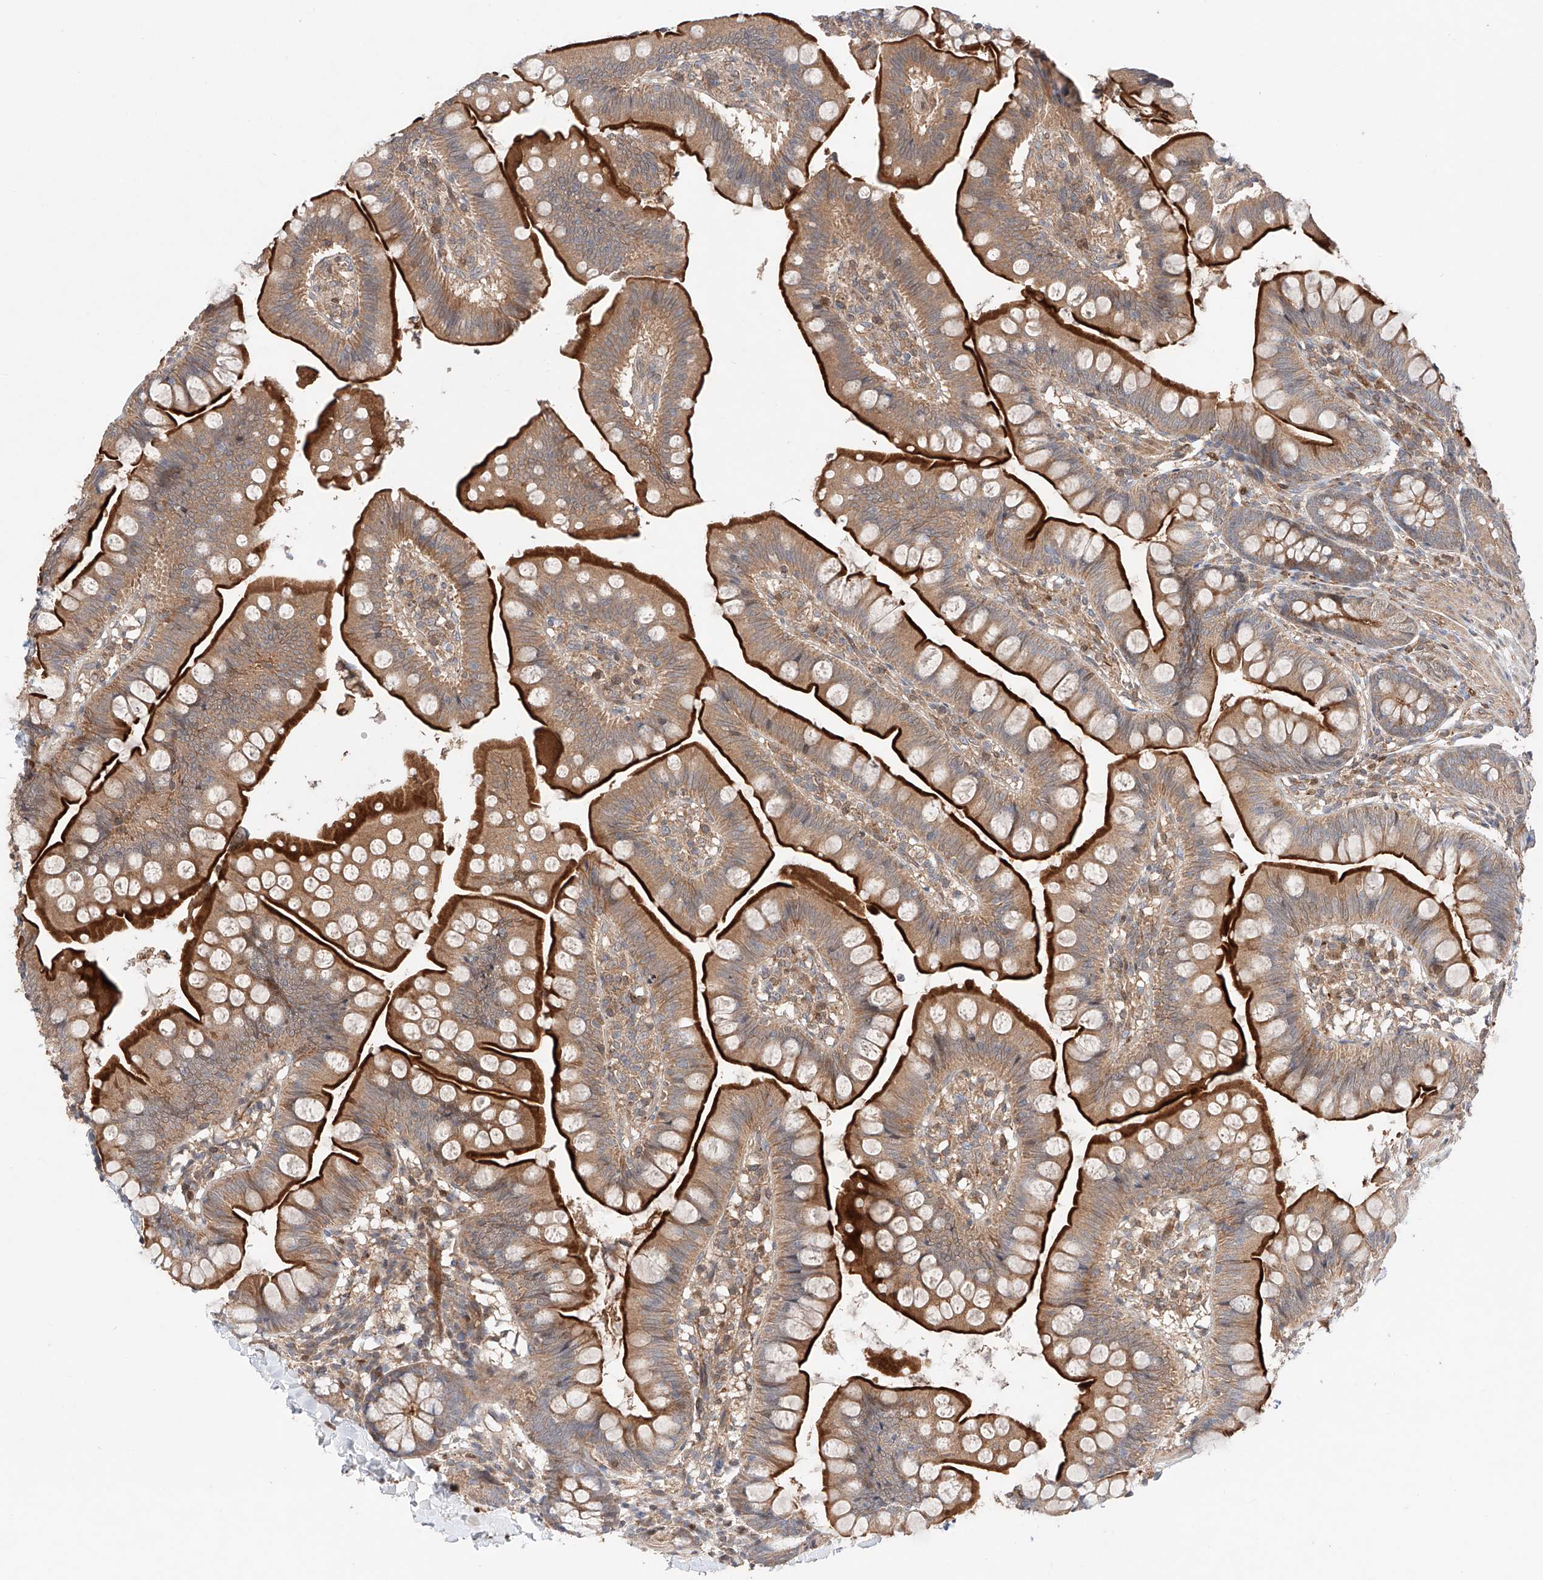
{"staining": {"intensity": "strong", "quantity": ">75%", "location": "cytoplasmic/membranous"}, "tissue": "small intestine", "cell_type": "Glandular cells", "image_type": "normal", "snomed": [{"axis": "morphology", "description": "Normal tissue, NOS"}, {"axis": "topography", "description": "Small intestine"}], "caption": "This is an image of immunohistochemistry (IHC) staining of benign small intestine, which shows strong staining in the cytoplasmic/membranous of glandular cells.", "gene": "IGSF22", "patient": {"sex": "male", "age": 7}}